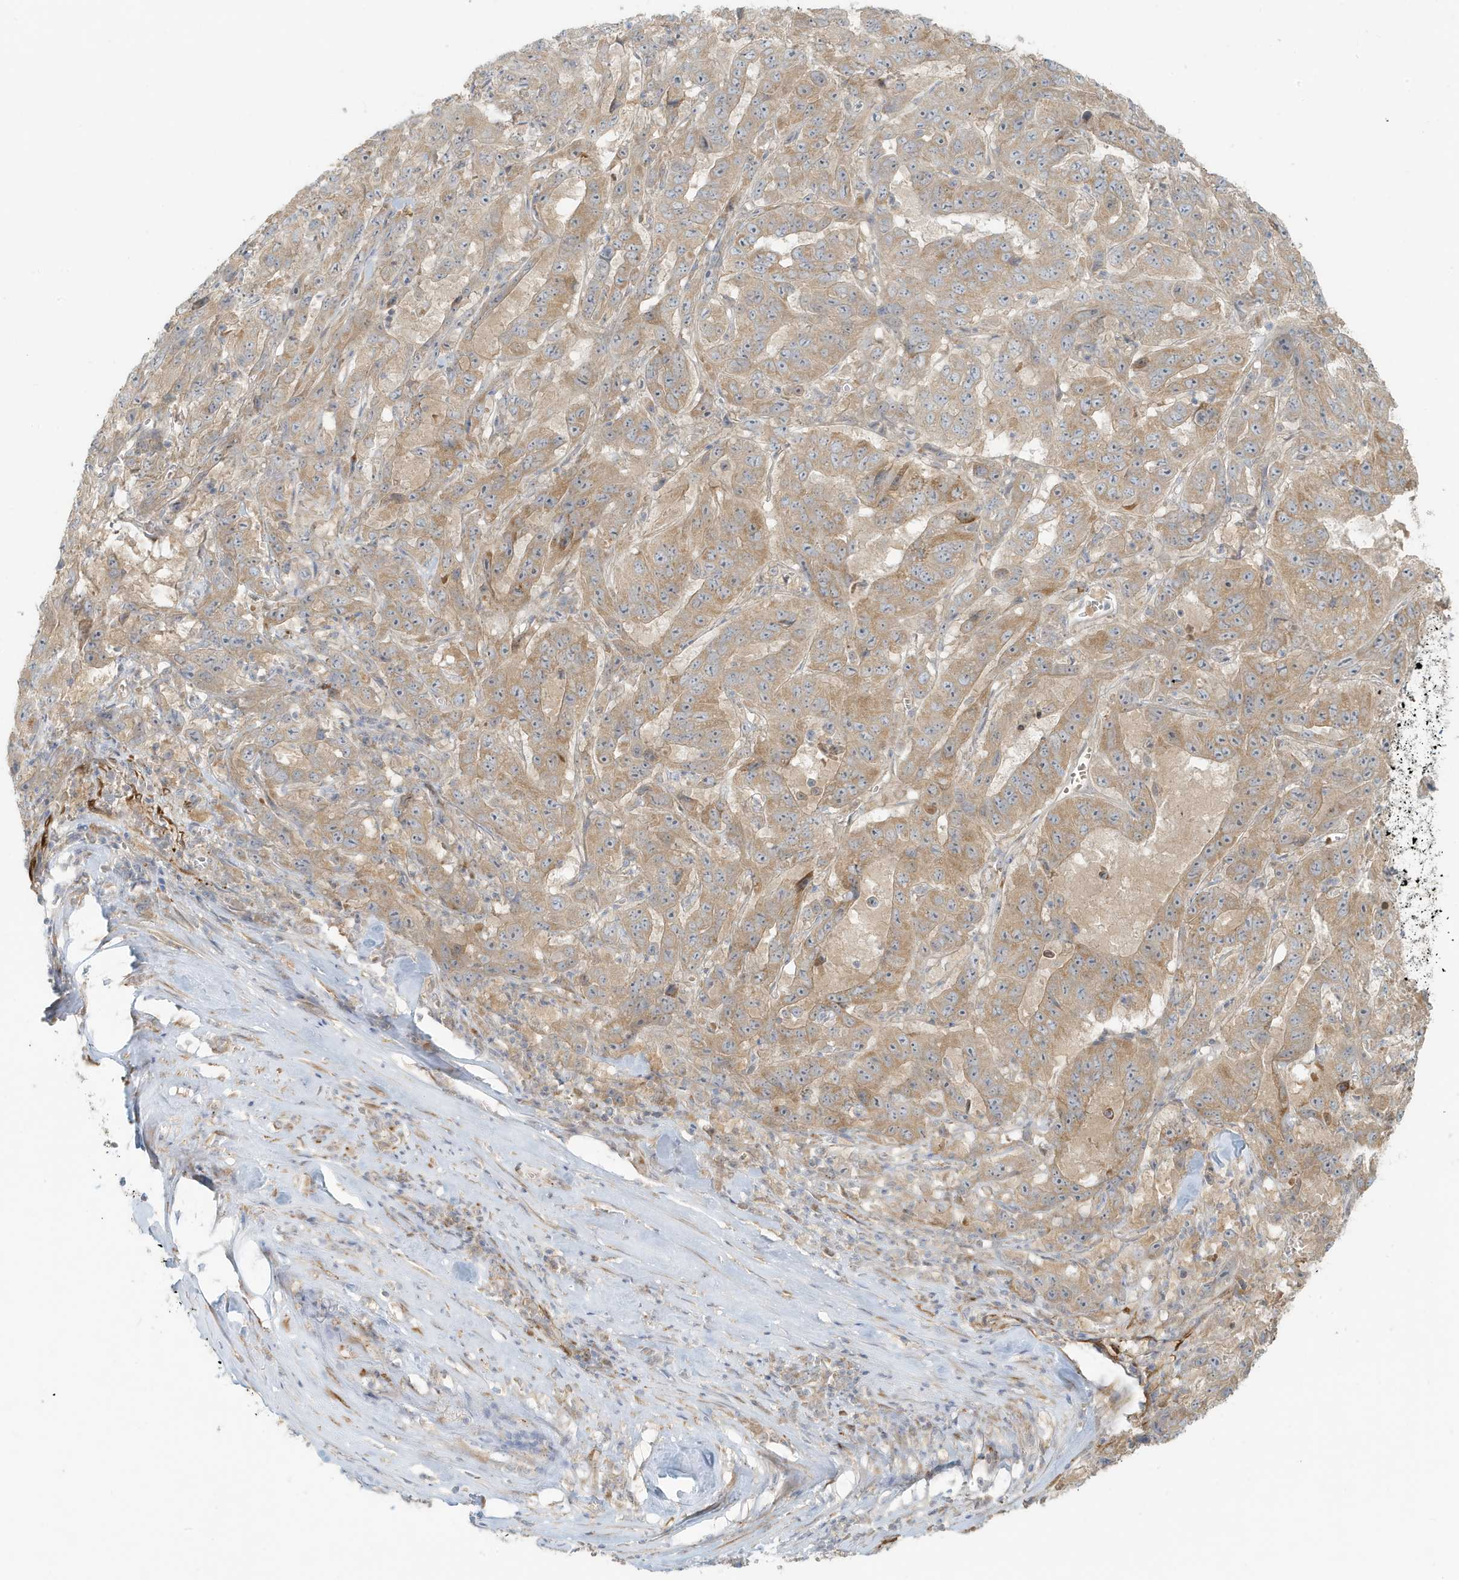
{"staining": {"intensity": "moderate", "quantity": ">75%", "location": "cytoplasmic/membranous"}, "tissue": "pancreatic cancer", "cell_type": "Tumor cells", "image_type": "cancer", "snomed": [{"axis": "morphology", "description": "Adenocarcinoma, NOS"}, {"axis": "topography", "description": "Pancreas"}], "caption": "Approximately >75% of tumor cells in adenocarcinoma (pancreatic) display moderate cytoplasmic/membranous protein positivity as visualized by brown immunohistochemical staining.", "gene": "MCOLN1", "patient": {"sex": "male", "age": 63}}